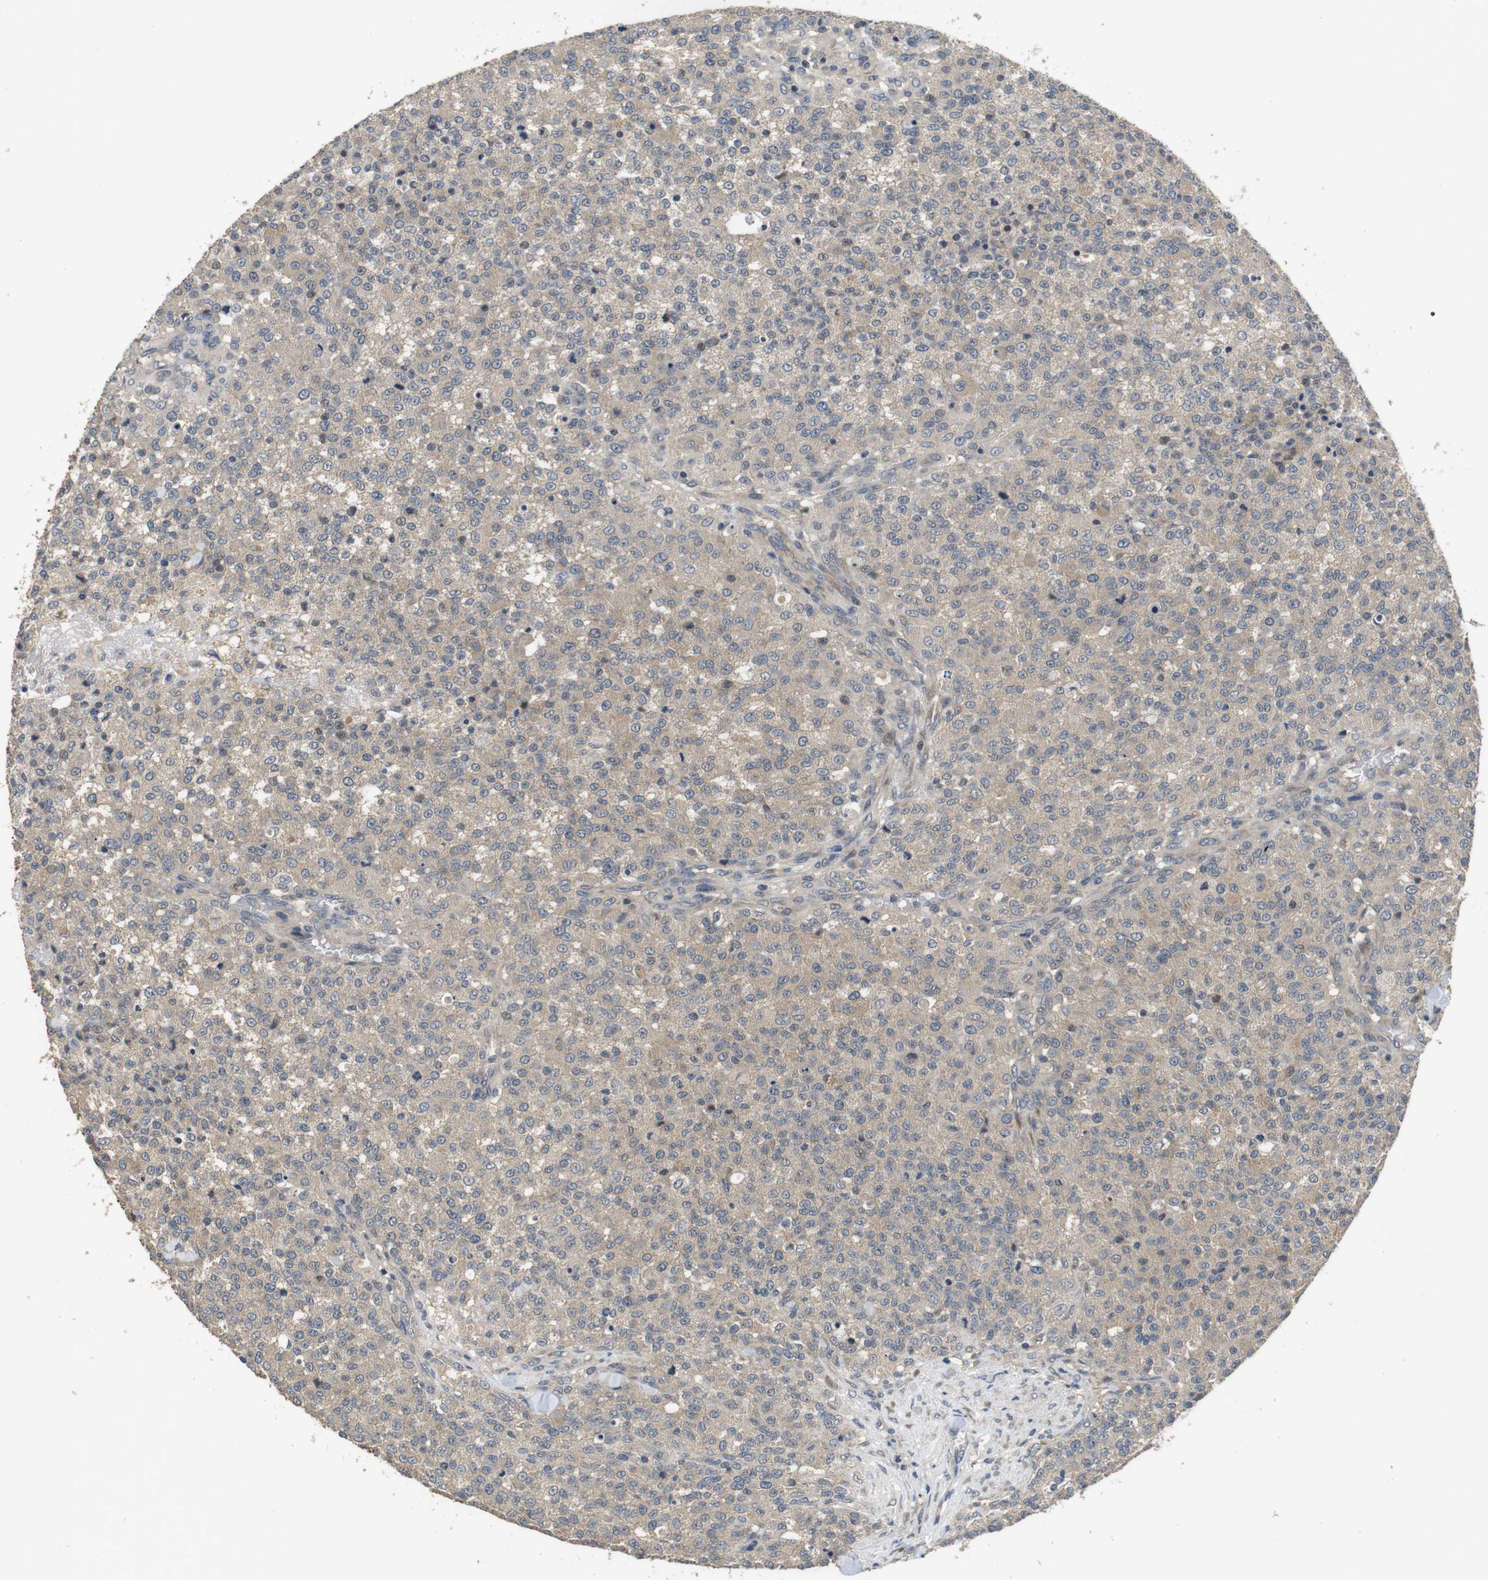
{"staining": {"intensity": "weak", "quantity": "<25%", "location": "cytoplasmic/membranous"}, "tissue": "testis cancer", "cell_type": "Tumor cells", "image_type": "cancer", "snomed": [{"axis": "morphology", "description": "Seminoma, NOS"}, {"axis": "topography", "description": "Testis"}], "caption": "The image demonstrates no staining of tumor cells in testis seminoma. (Brightfield microscopy of DAB (3,3'-diaminobenzidine) IHC at high magnification).", "gene": "ADGRL3", "patient": {"sex": "male", "age": 59}}